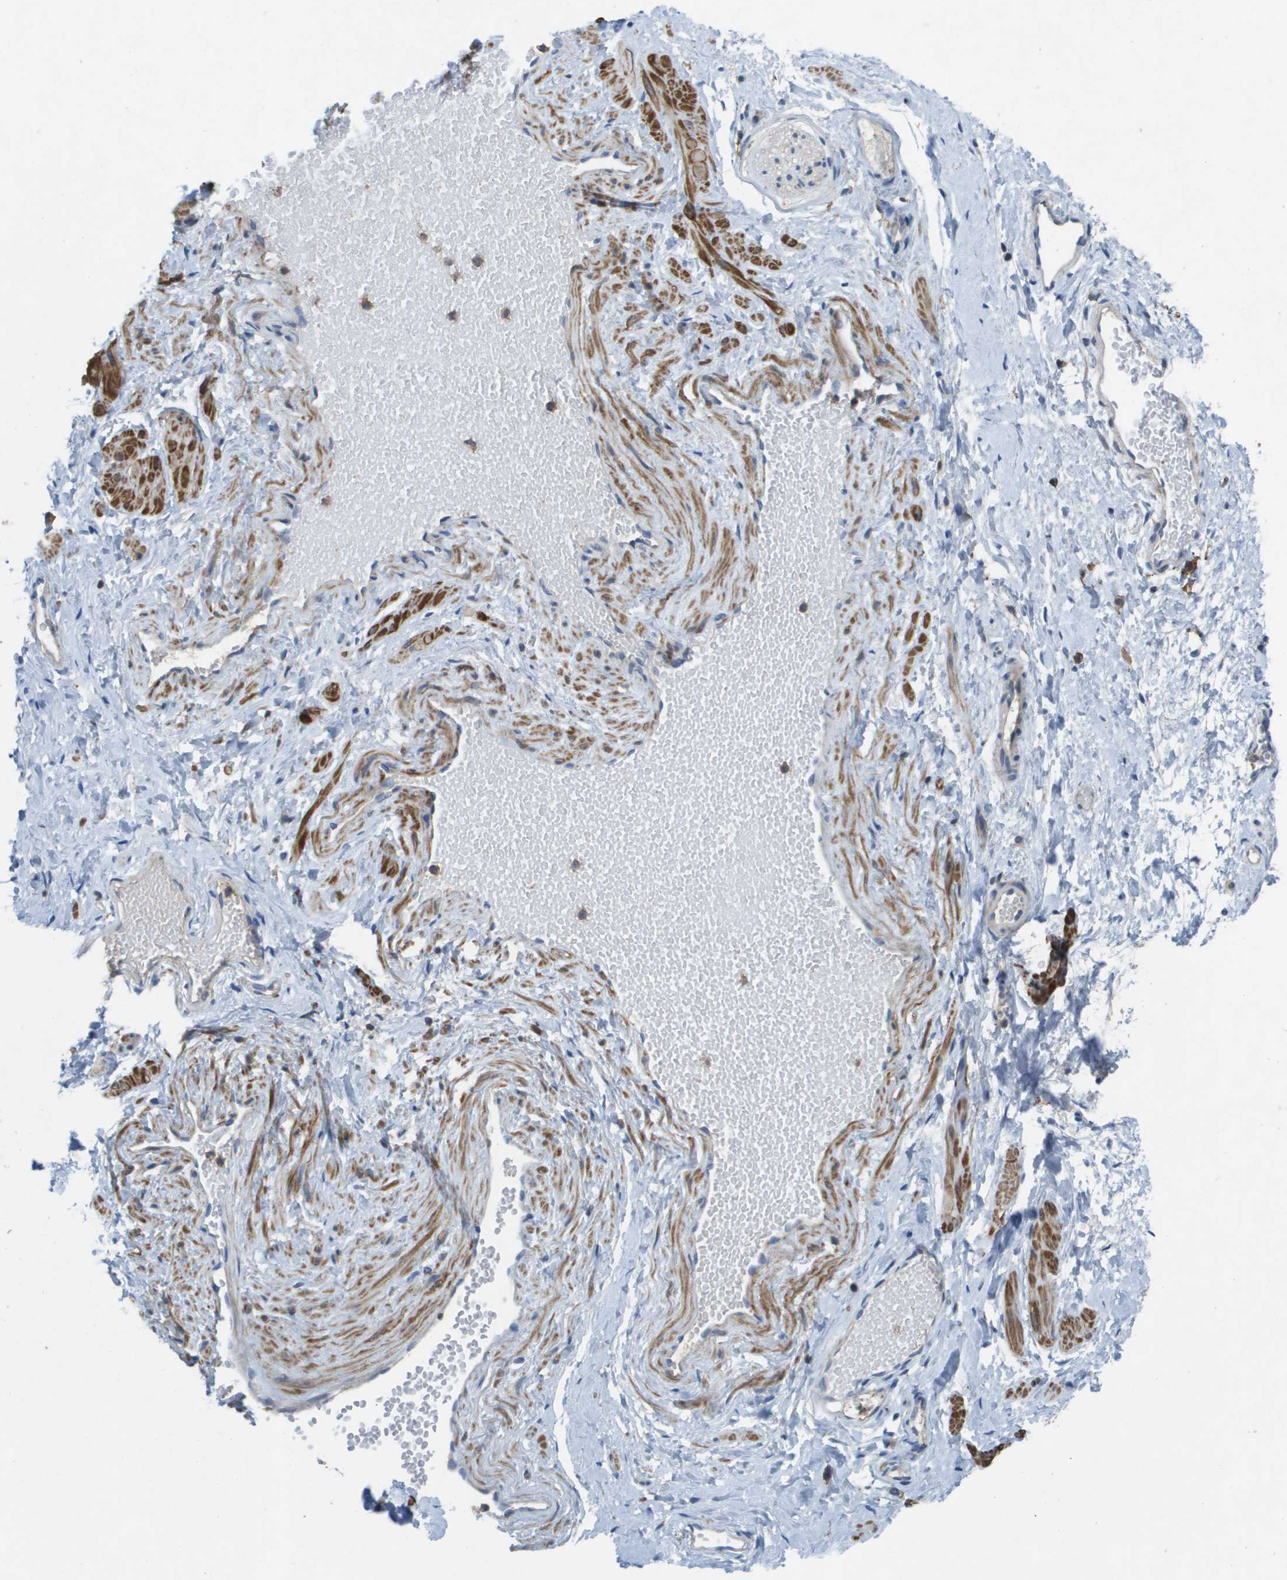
{"staining": {"intensity": "negative", "quantity": "none", "location": "none"}, "tissue": "adipose tissue", "cell_type": "Adipocytes", "image_type": "normal", "snomed": [{"axis": "morphology", "description": "Normal tissue, NOS"}, {"axis": "topography", "description": "Soft tissue"}, {"axis": "topography", "description": "Vascular tissue"}], "caption": "High power microscopy micrograph of an immunohistochemistry image of unremarkable adipose tissue, revealing no significant expression in adipocytes. The staining is performed using DAB (3,3'-diaminobenzidine) brown chromogen with nuclei counter-stained in using hematoxylin.", "gene": "CLCA4", "patient": {"sex": "female", "age": 35}}